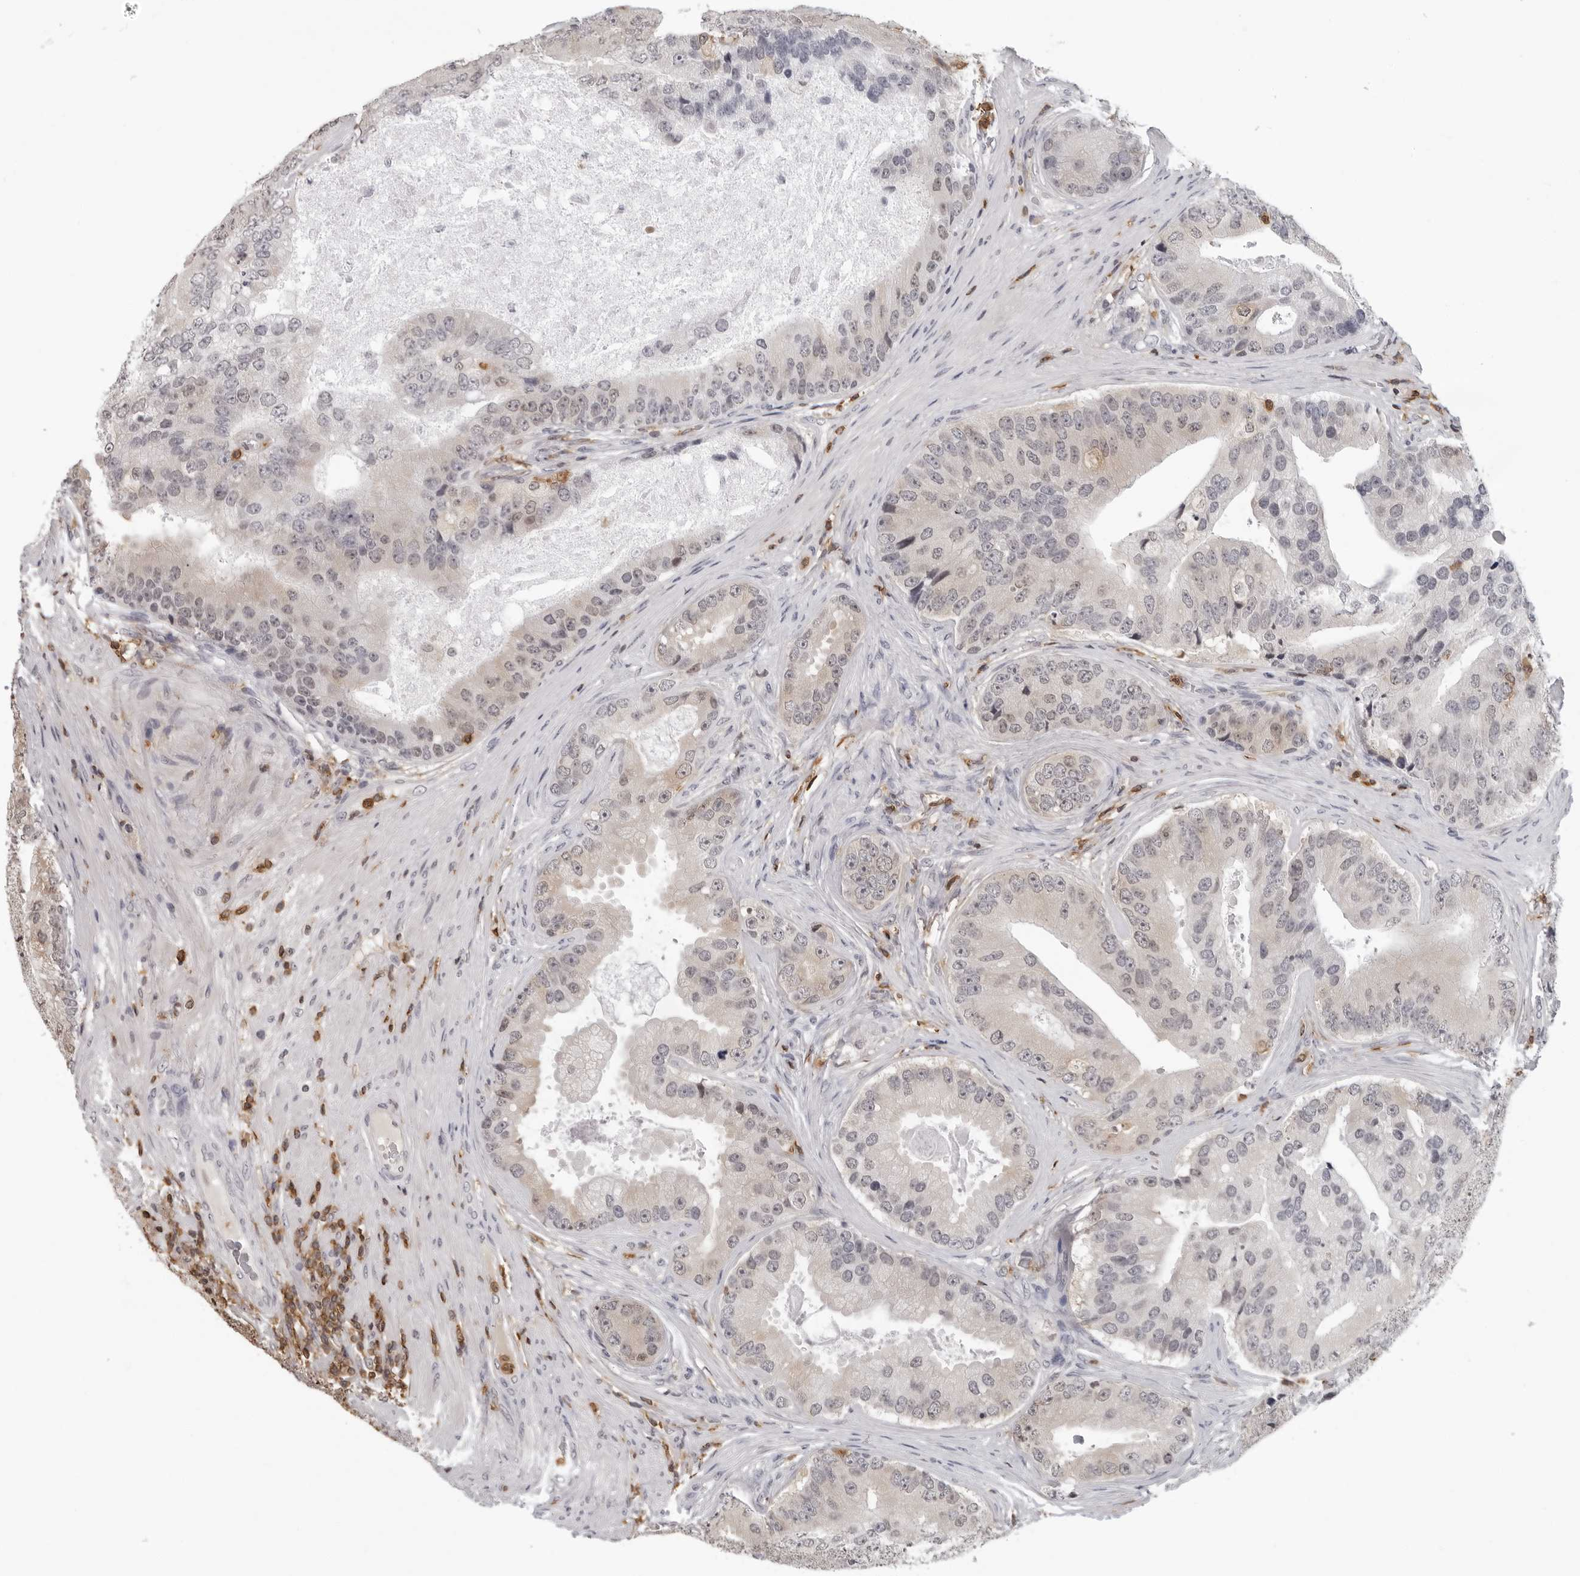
{"staining": {"intensity": "negative", "quantity": "none", "location": "none"}, "tissue": "prostate cancer", "cell_type": "Tumor cells", "image_type": "cancer", "snomed": [{"axis": "morphology", "description": "Adenocarcinoma, High grade"}, {"axis": "topography", "description": "Prostate"}], "caption": "Prostate cancer was stained to show a protein in brown. There is no significant staining in tumor cells.", "gene": "HSPH1", "patient": {"sex": "male", "age": 70}}